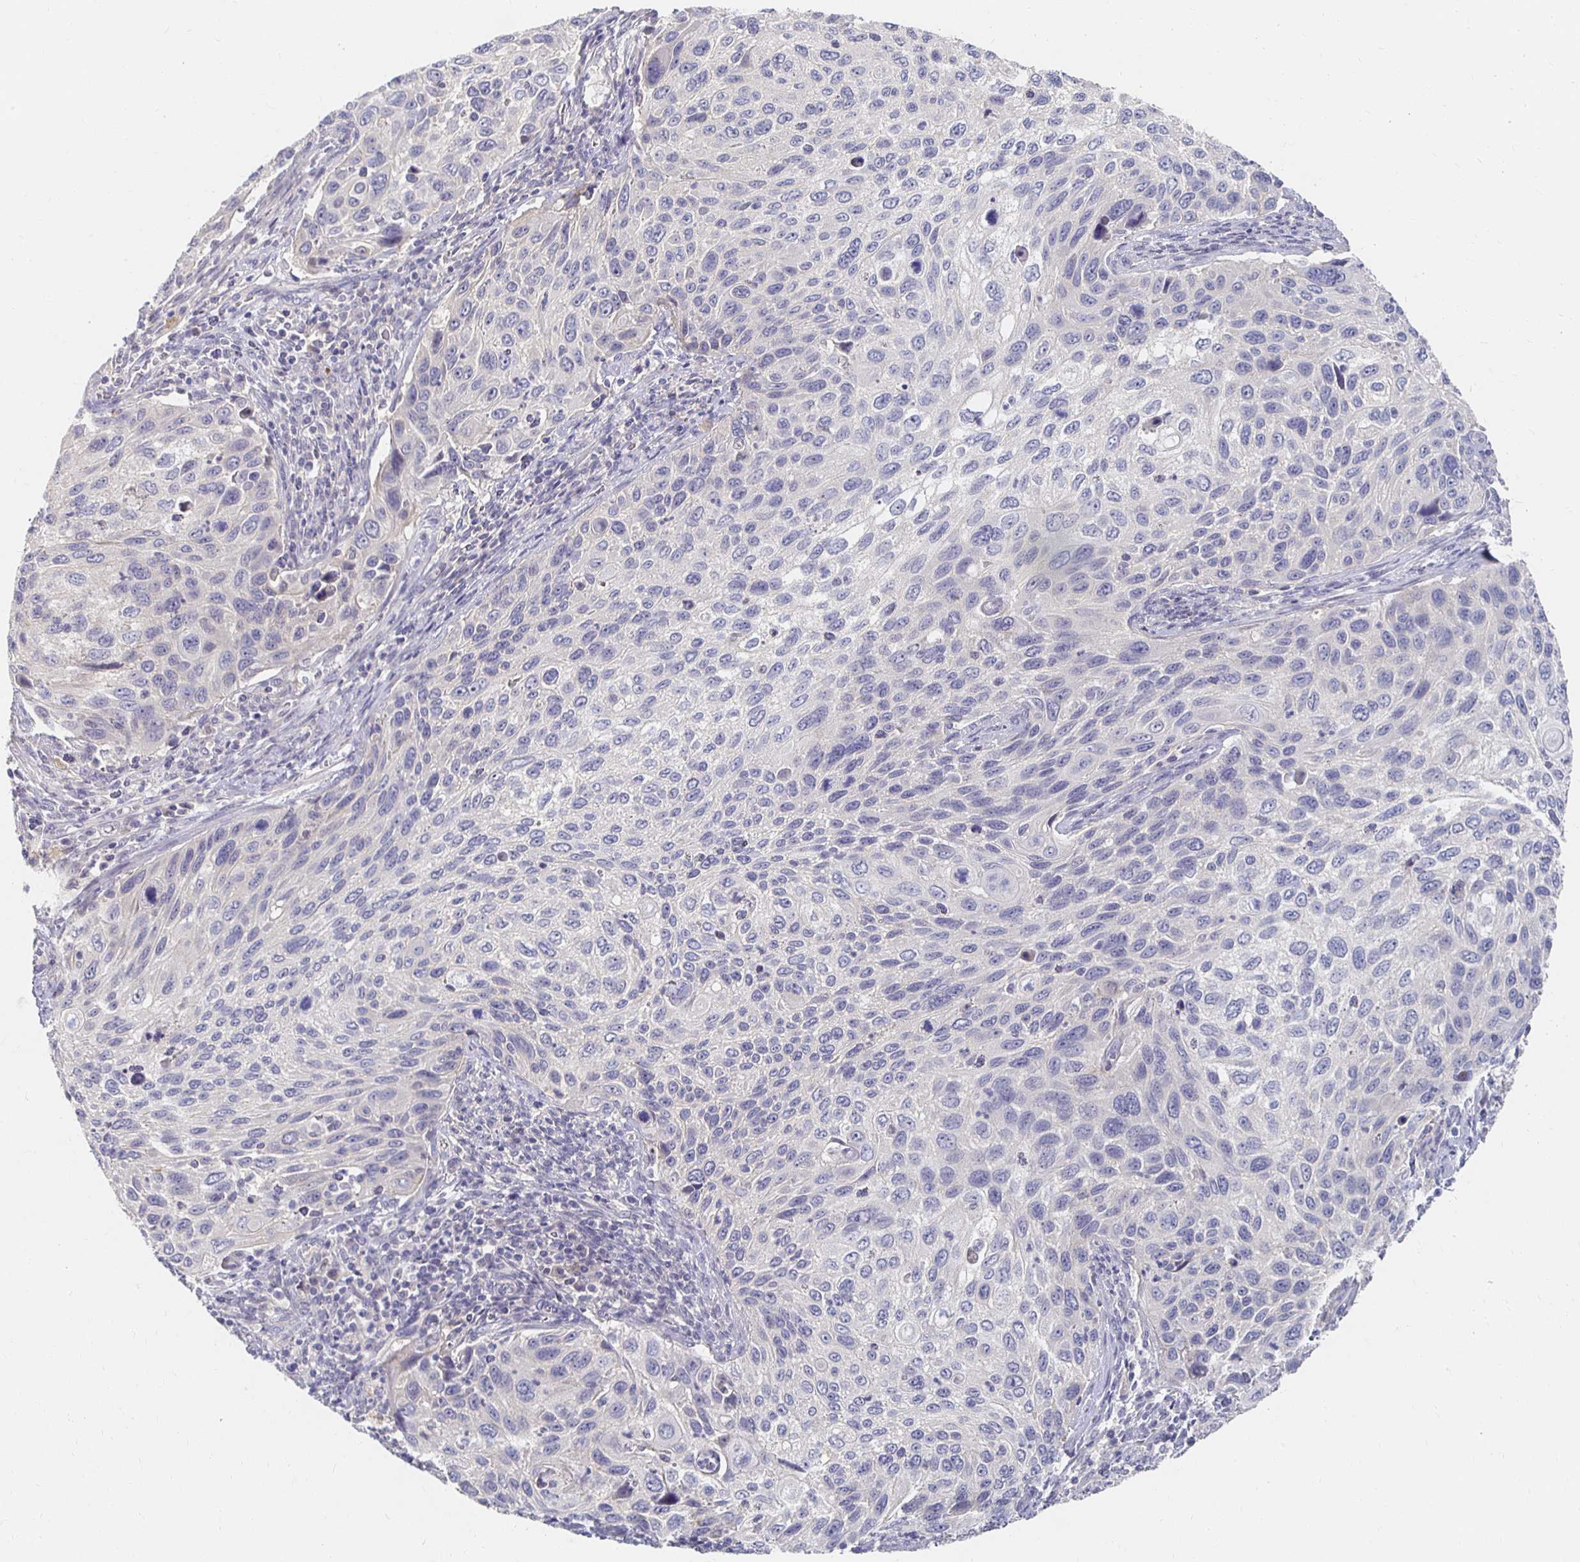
{"staining": {"intensity": "negative", "quantity": "none", "location": "none"}, "tissue": "cervical cancer", "cell_type": "Tumor cells", "image_type": "cancer", "snomed": [{"axis": "morphology", "description": "Squamous cell carcinoma, NOS"}, {"axis": "topography", "description": "Cervix"}], "caption": "Human cervical cancer (squamous cell carcinoma) stained for a protein using immunohistochemistry demonstrates no positivity in tumor cells.", "gene": "FKRP", "patient": {"sex": "female", "age": 70}}